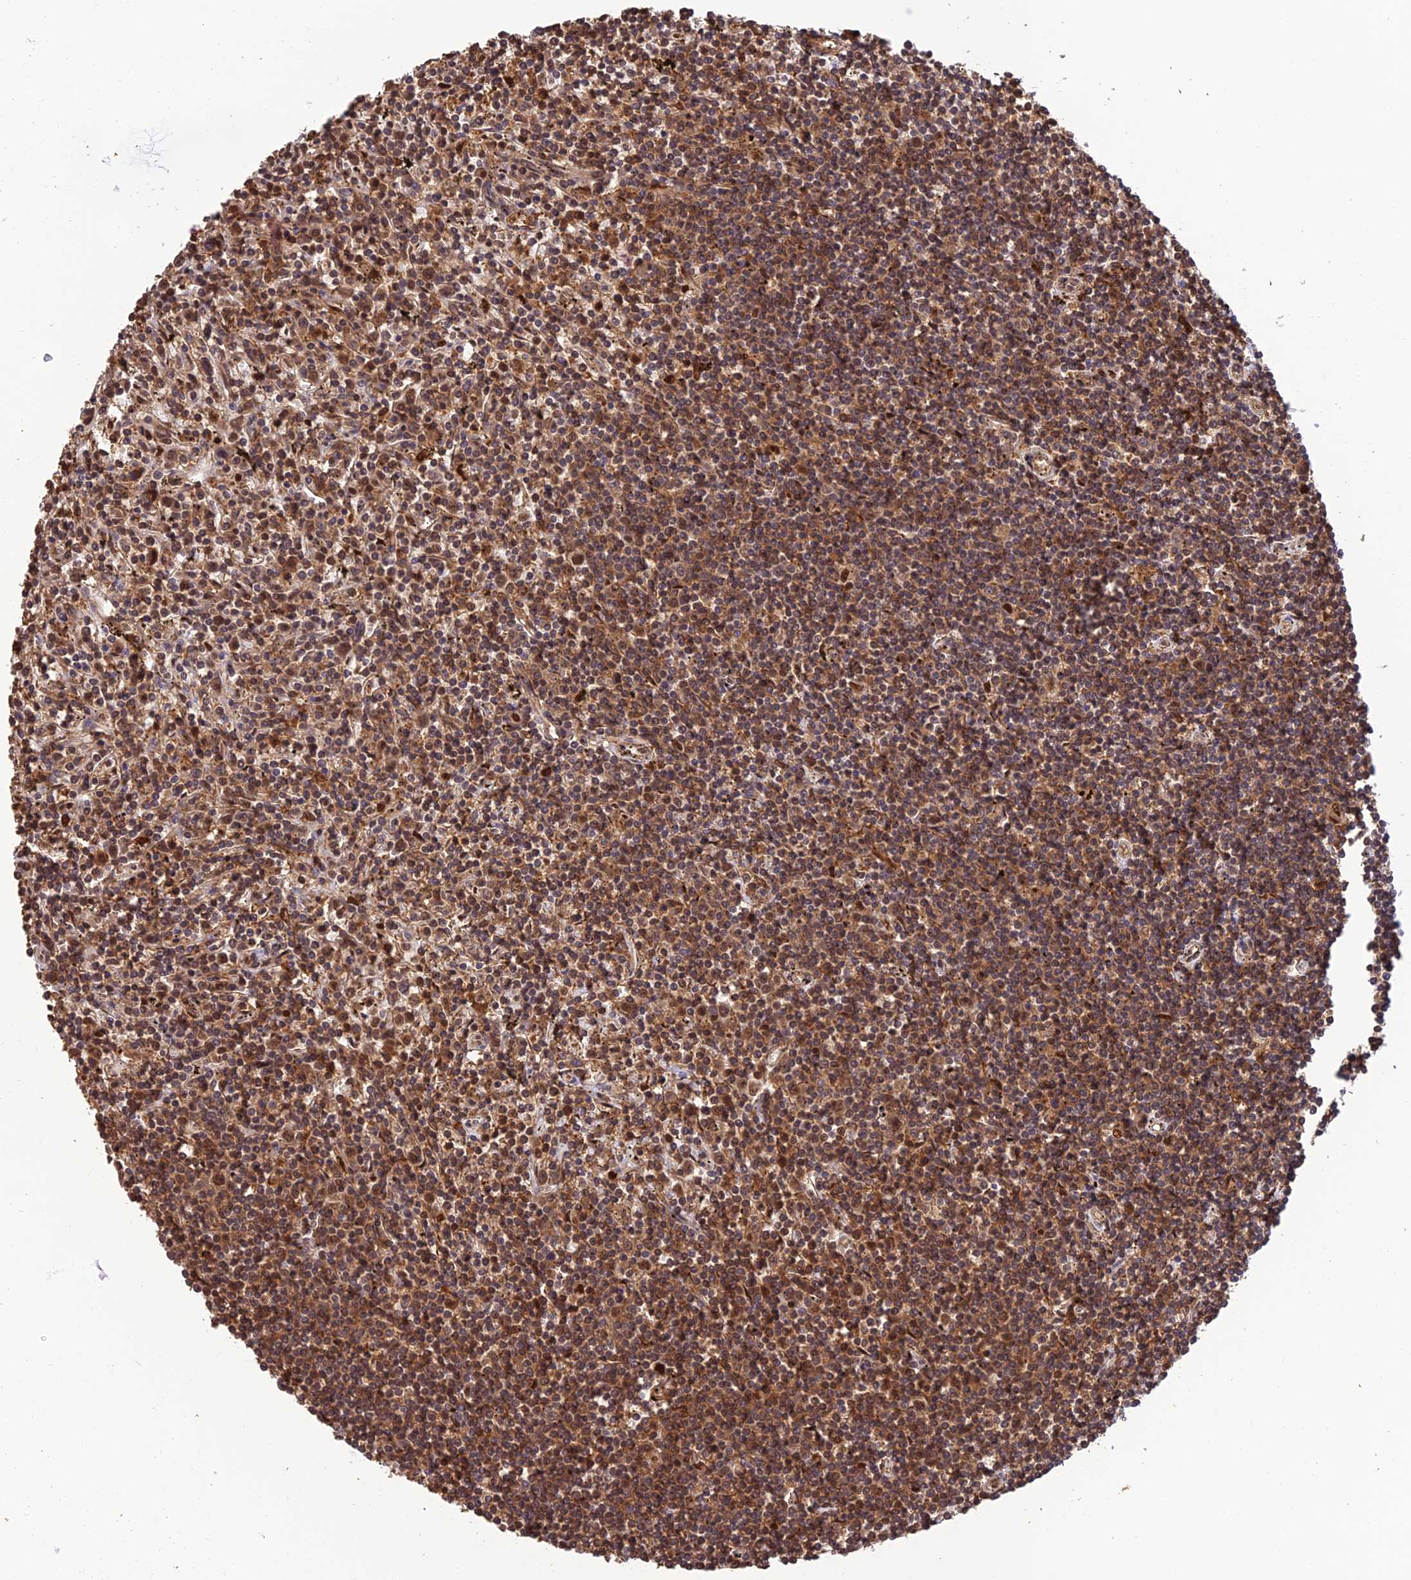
{"staining": {"intensity": "moderate", "quantity": ">75%", "location": "cytoplasmic/membranous"}, "tissue": "lymphoma", "cell_type": "Tumor cells", "image_type": "cancer", "snomed": [{"axis": "morphology", "description": "Malignant lymphoma, non-Hodgkin's type, Low grade"}, {"axis": "topography", "description": "Spleen"}], "caption": "Brown immunohistochemical staining in human malignant lymphoma, non-Hodgkin's type (low-grade) displays moderate cytoplasmic/membranous expression in about >75% of tumor cells.", "gene": "PSMB3", "patient": {"sex": "male", "age": 76}}